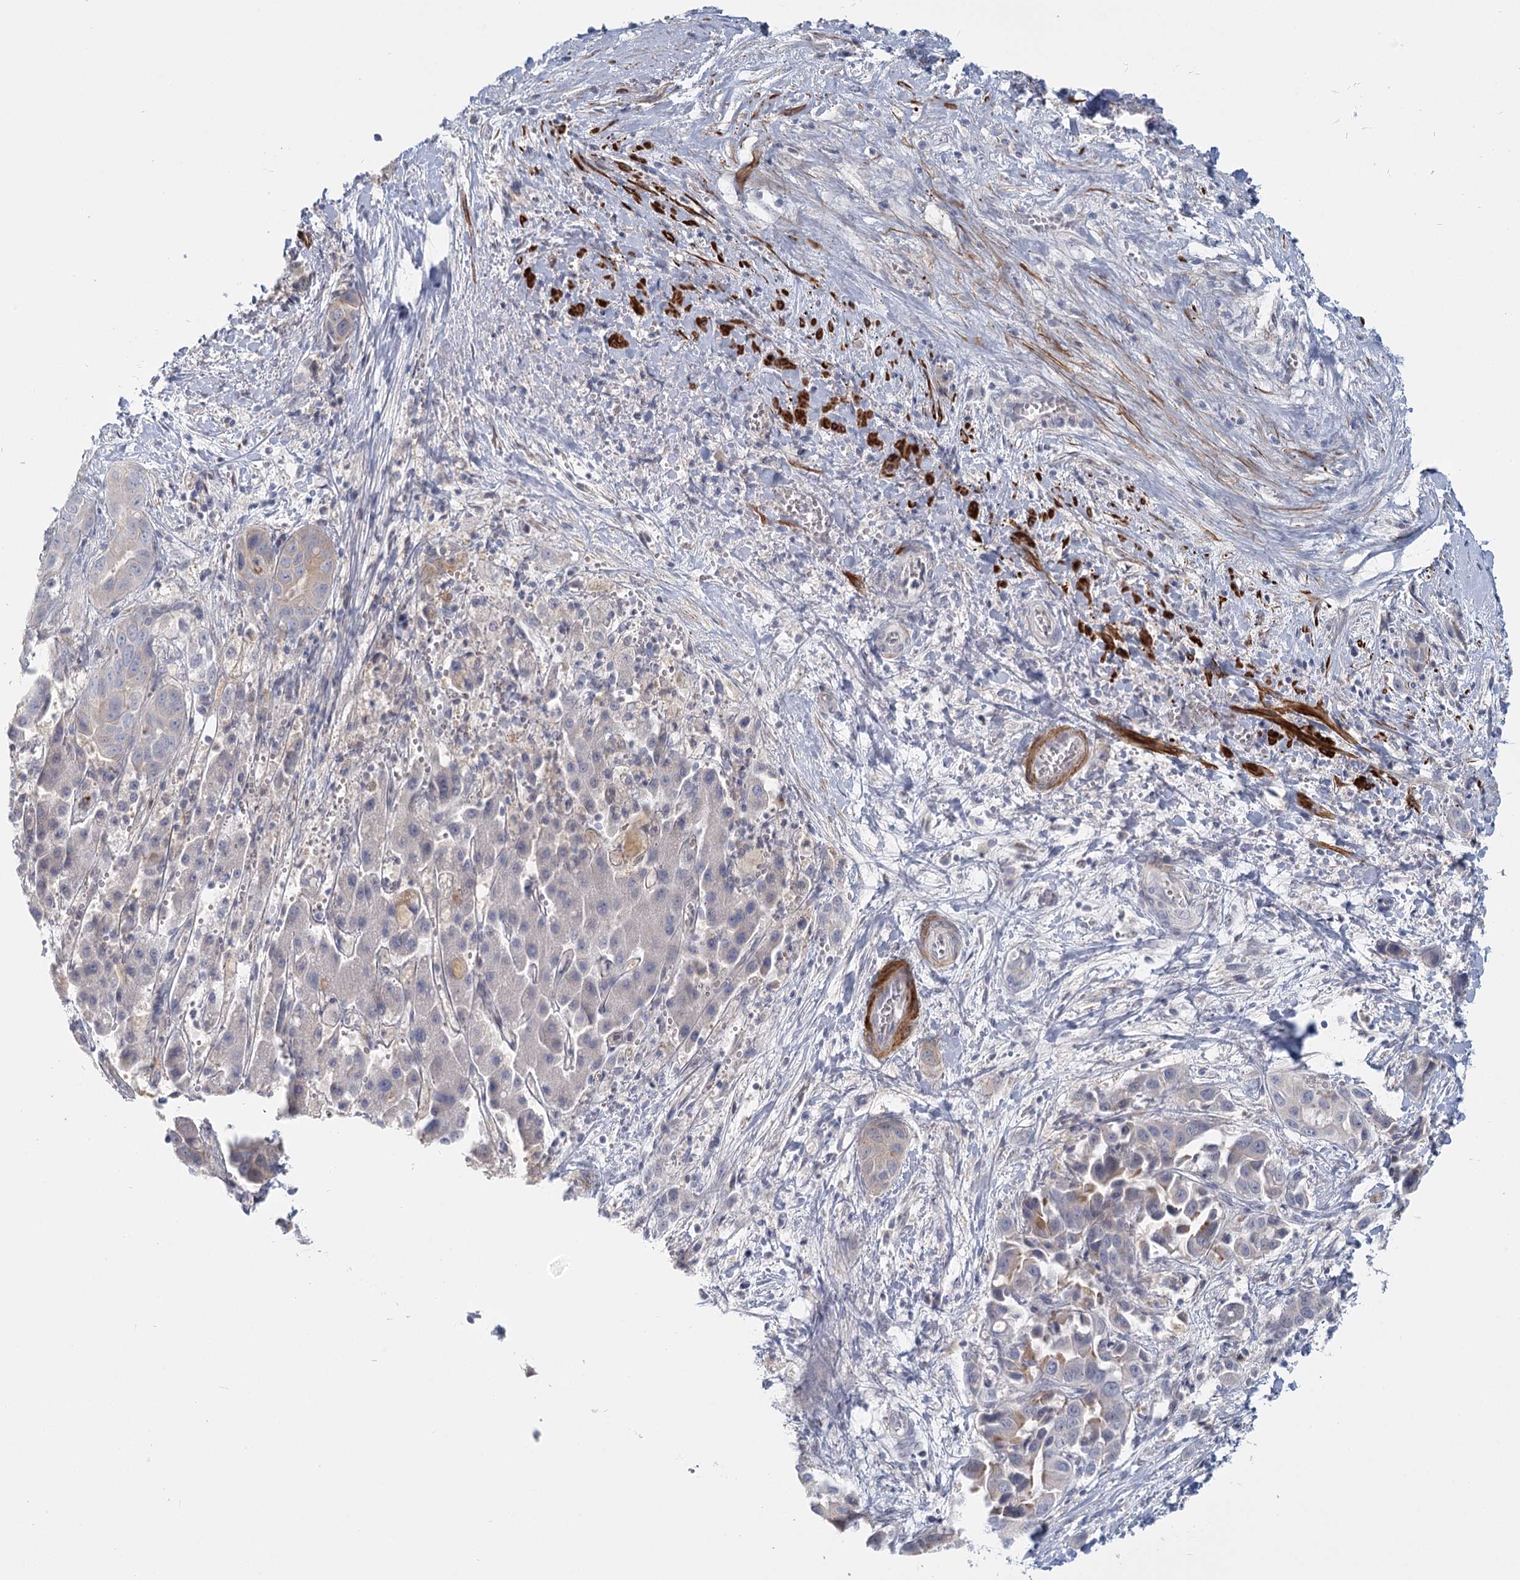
{"staining": {"intensity": "weak", "quantity": "<25%", "location": "cytoplasmic/membranous"}, "tissue": "liver cancer", "cell_type": "Tumor cells", "image_type": "cancer", "snomed": [{"axis": "morphology", "description": "Cholangiocarcinoma"}, {"axis": "topography", "description": "Liver"}], "caption": "Liver cholangiocarcinoma was stained to show a protein in brown. There is no significant expression in tumor cells. Nuclei are stained in blue.", "gene": "USP11", "patient": {"sex": "female", "age": 52}}